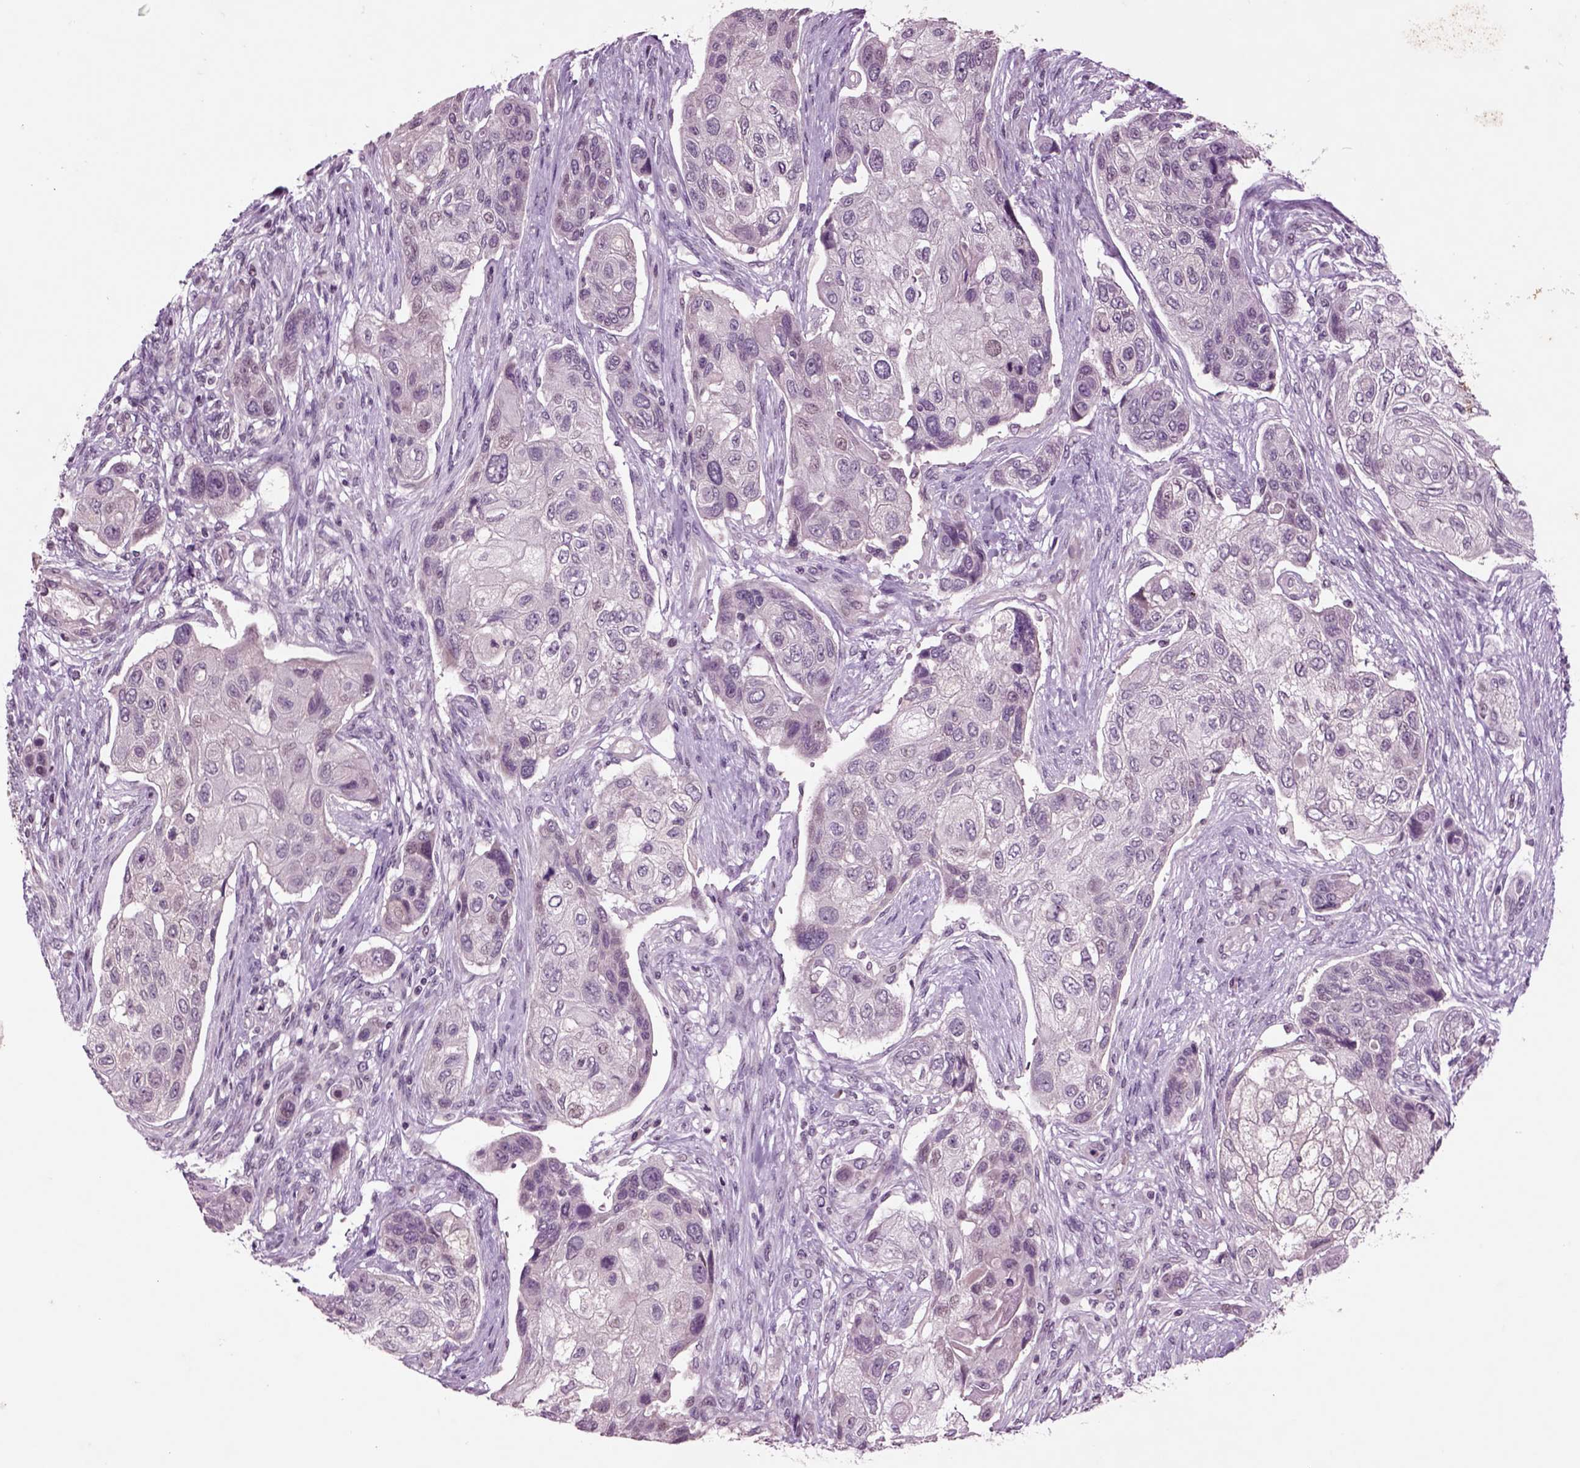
{"staining": {"intensity": "negative", "quantity": "none", "location": "none"}, "tissue": "lung cancer", "cell_type": "Tumor cells", "image_type": "cancer", "snomed": [{"axis": "morphology", "description": "Normal tissue, NOS"}, {"axis": "morphology", "description": "Squamous cell carcinoma, NOS"}, {"axis": "topography", "description": "Bronchus"}, {"axis": "topography", "description": "Lung"}], "caption": "Lung cancer was stained to show a protein in brown. There is no significant expression in tumor cells.", "gene": "CHGB", "patient": {"sex": "male", "age": 69}}